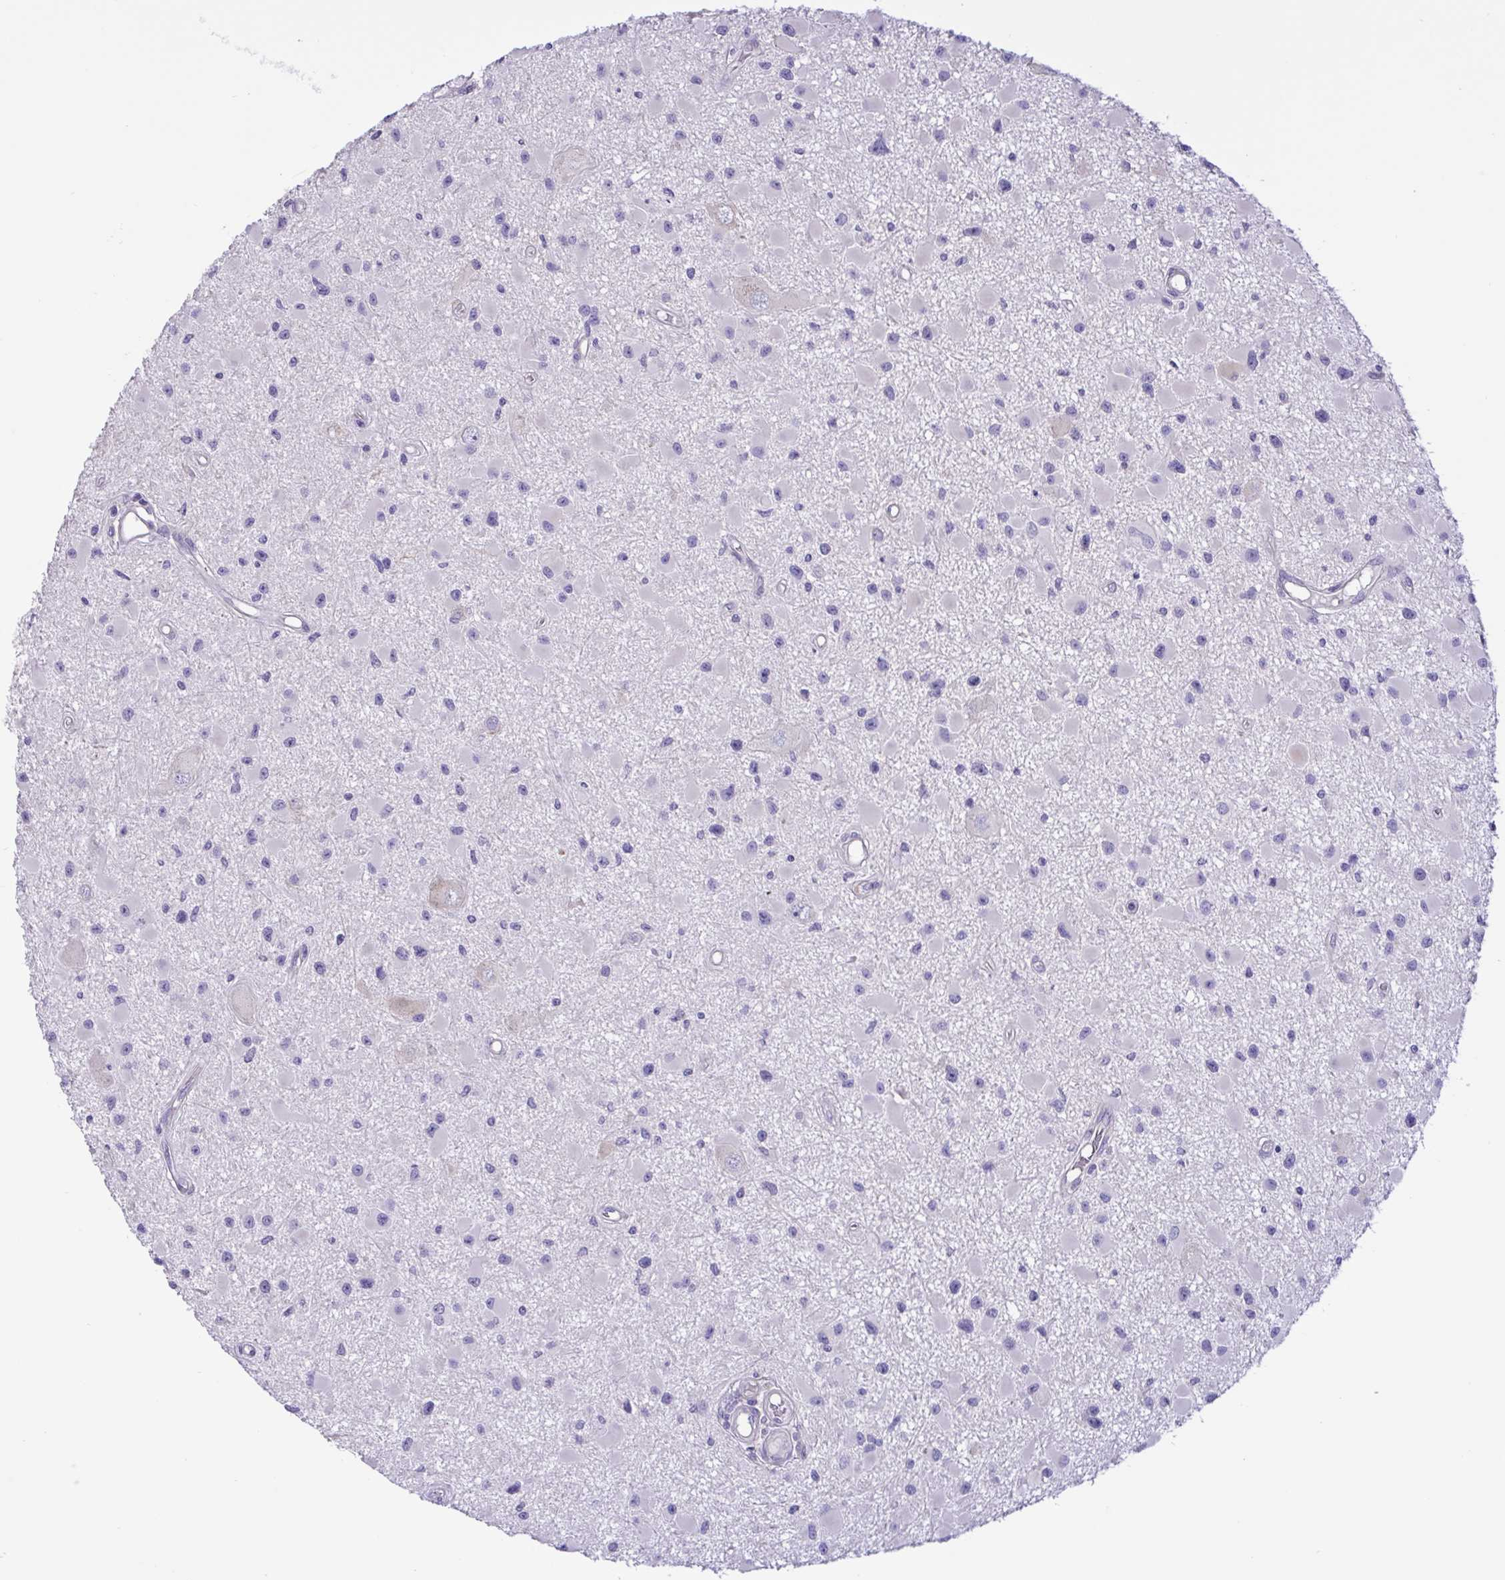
{"staining": {"intensity": "negative", "quantity": "none", "location": "none"}, "tissue": "glioma", "cell_type": "Tumor cells", "image_type": "cancer", "snomed": [{"axis": "morphology", "description": "Glioma, malignant, High grade"}, {"axis": "topography", "description": "Brain"}], "caption": "The IHC image has no significant positivity in tumor cells of malignant high-grade glioma tissue.", "gene": "DSC3", "patient": {"sex": "male", "age": 54}}